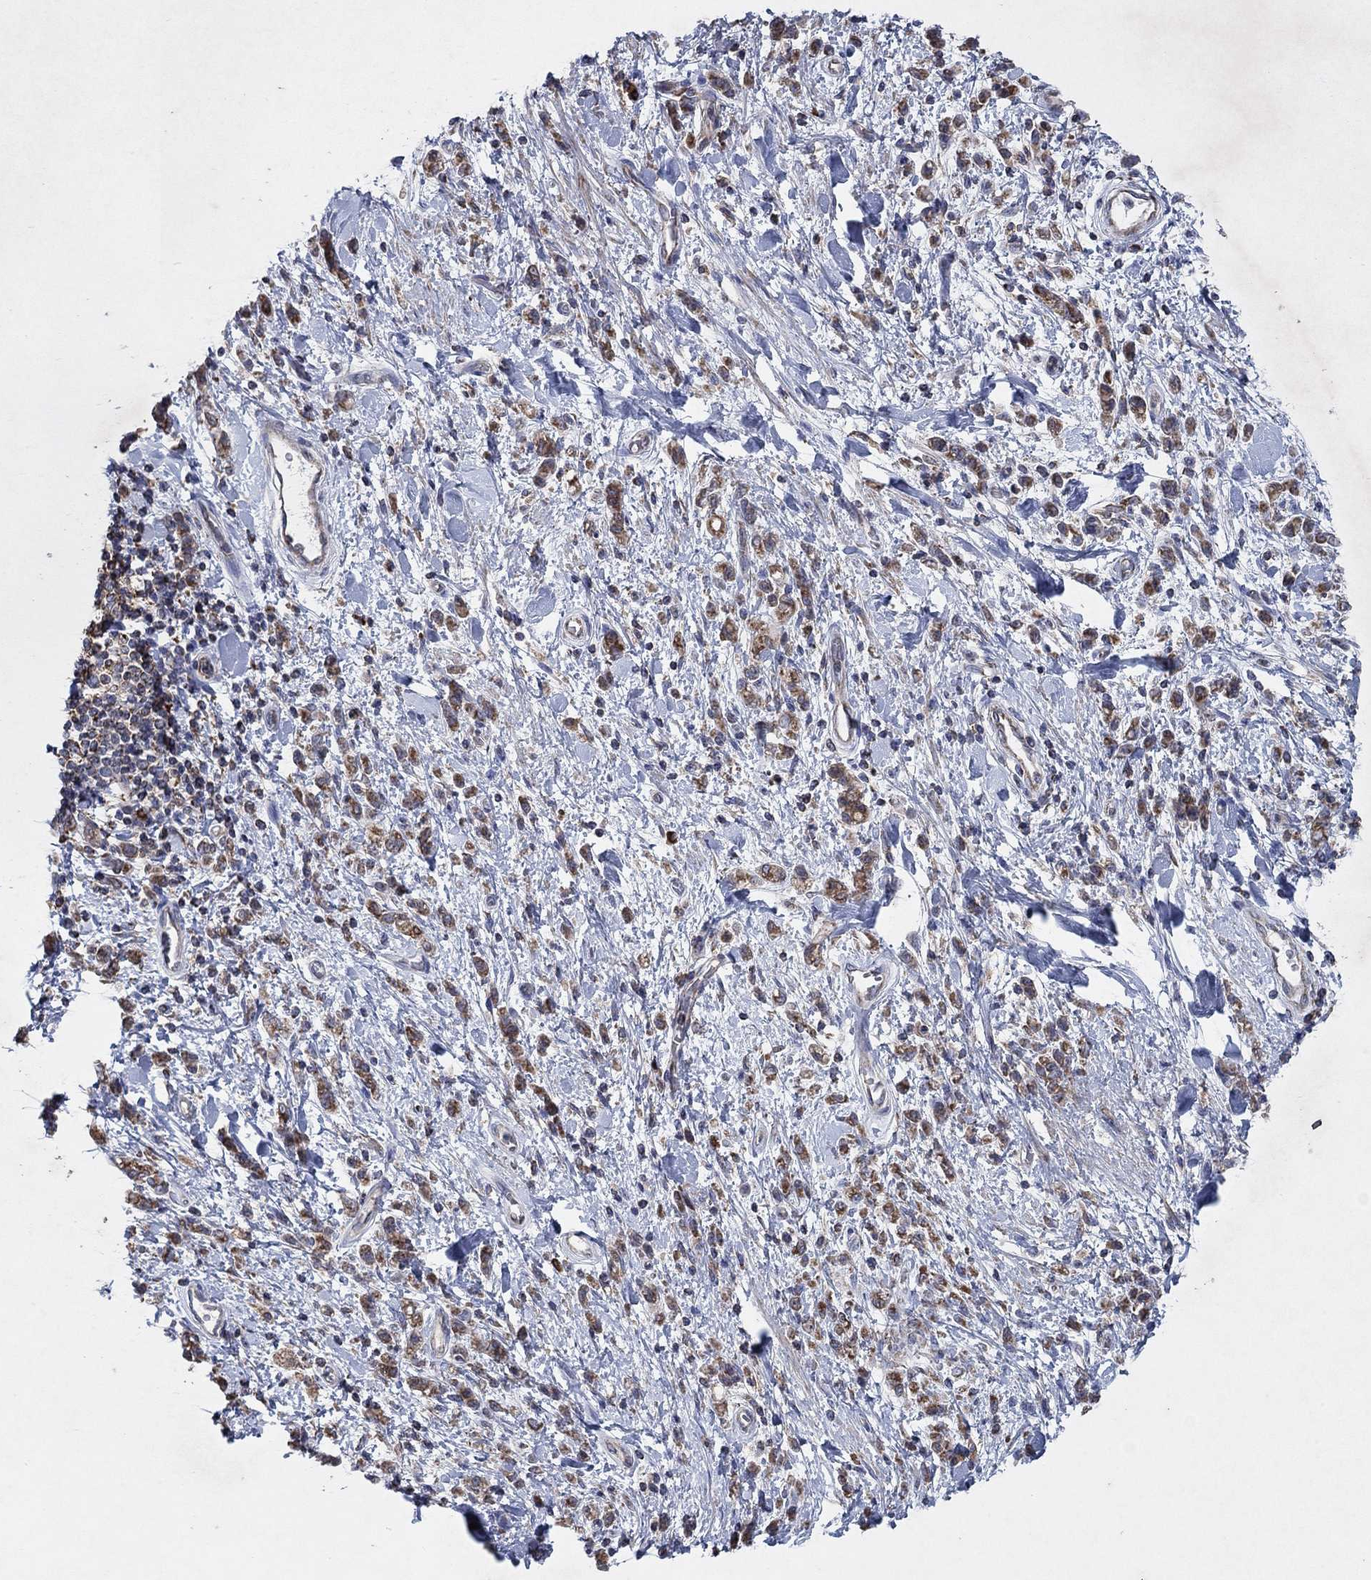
{"staining": {"intensity": "moderate", "quantity": ">75%", "location": "cytoplasmic/membranous"}, "tissue": "stomach cancer", "cell_type": "Tumor cells", "image_type": "cancer", "snomed": [{"axis": "morphology", "description": "Adenocarcinoma, NOS"}, {"axis": "topography", "description": "Stomach"}], "caption": "This is a histology image of IHC staining of adenocarcinoma (stomach), which shows moderate expression in the cytoplasmic/membranous of tumor cells.", "gene": "NCEH1", "patient": {"sex": "male", "age": 77}}